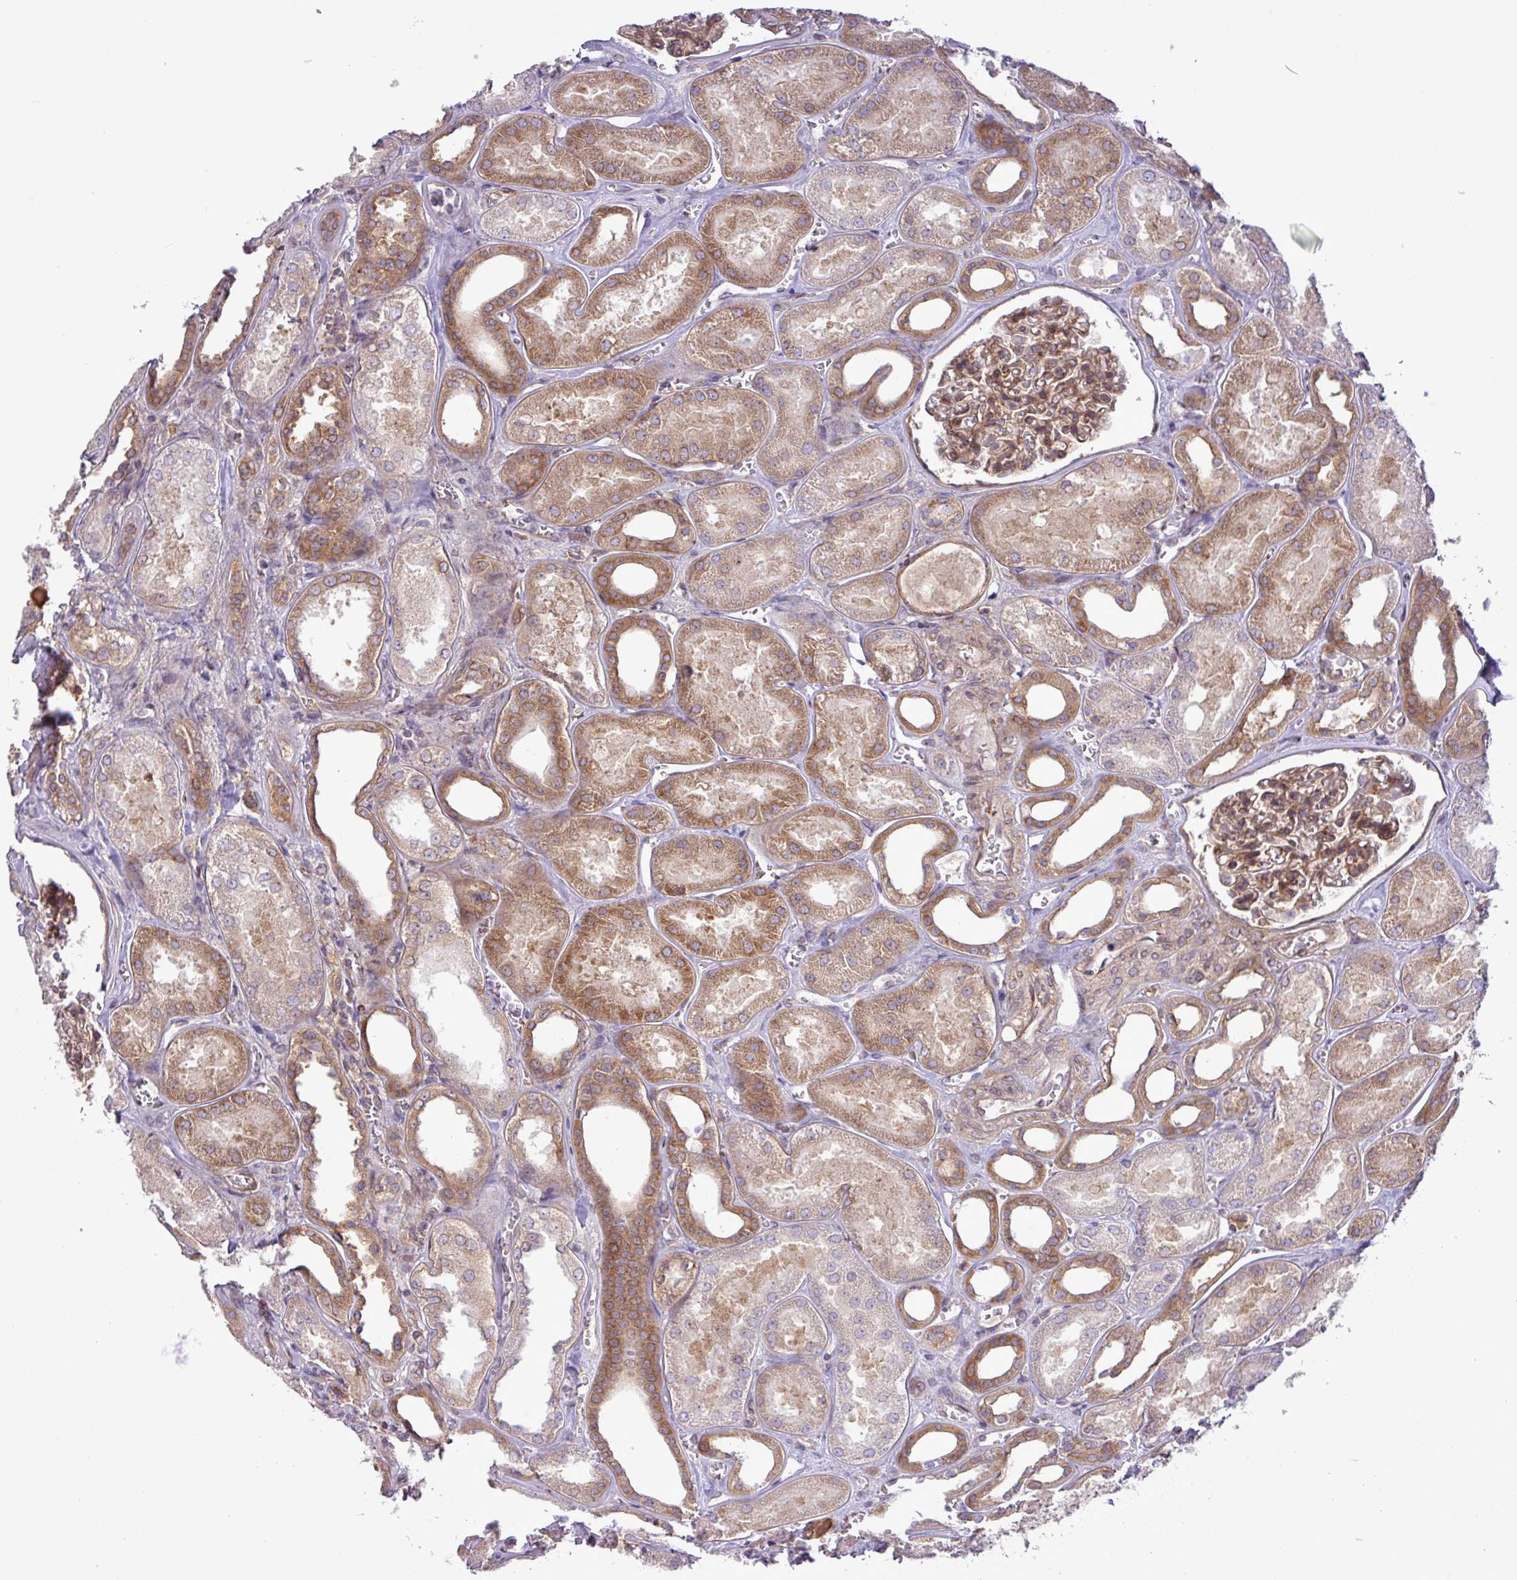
{"staining": {"intensity": "moderate", "quantity": ">75%", "location": "cytoplasmic/membranous"}, "tissue": "kidney", "cell_type": "Cells in glomeruli", "image_type": "normal", "snomed": [{"axis": "morphology", "description": "Normal tissue, NOS"}, {"axis": "morphology", "description": "Adenocarcinoma, NOS"}, {"axis": "topography", "description": "Kidney"}], "caption": "IHC photomicrograph of benign human kidney stained for a protein (brown), which exhibits medium levels of moderate cytoplasmic/membranous positivity in approximately >75% of cells in glomeruli.", "gene": "FAM222B", "patient": {"sex": "female", "age": 68}}